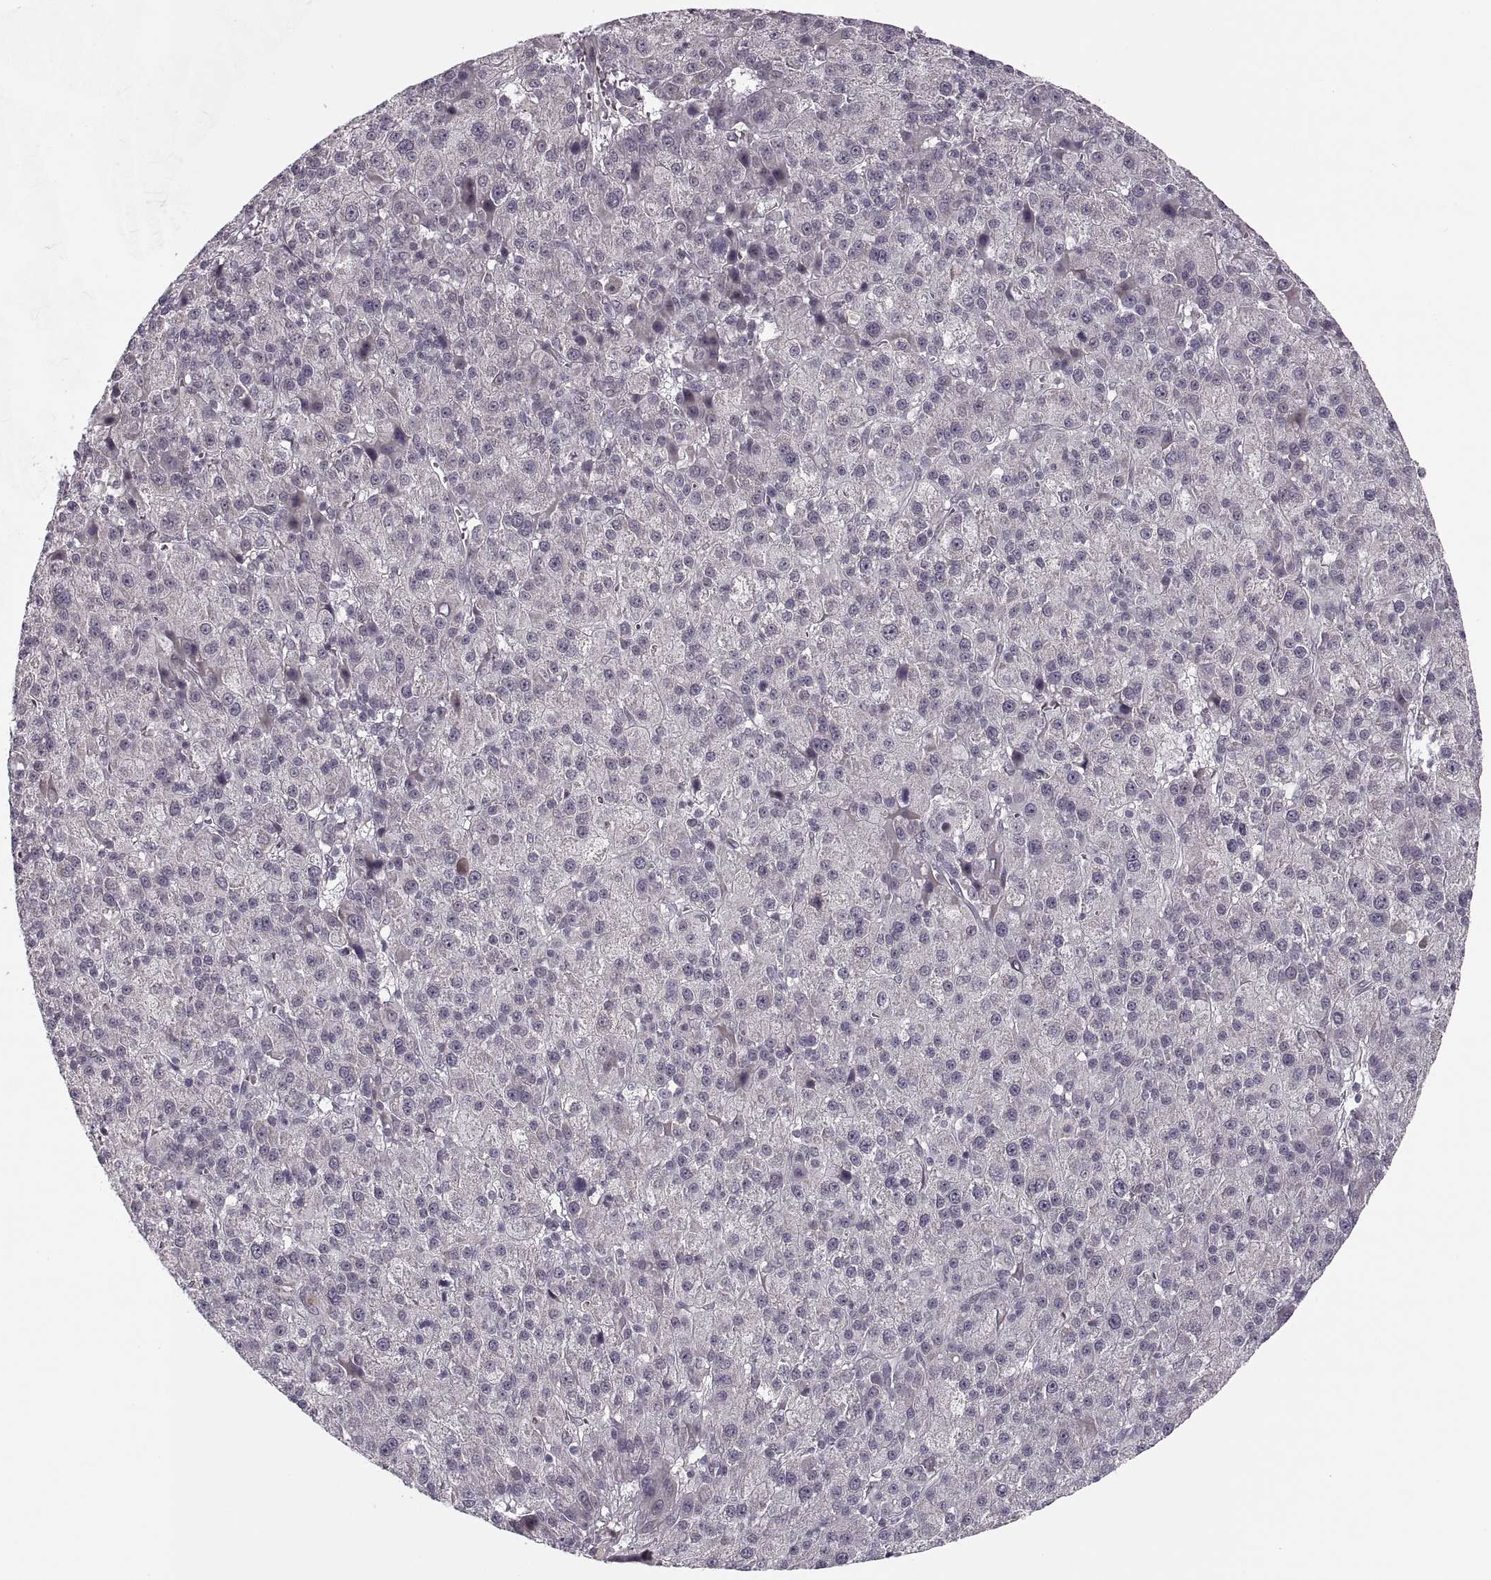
{"staining": {"intensity": "negative", "quantity": "none", "location": "none"}, "tissue": "liver cancer", "cell_type": "Tumor cells", "image_type": "cancer", "snomed": [{"axis": "morphology", "description": "Carcinoma, Hepatocellular, NOS"}, {"axis": "topography", "description": "Liver"}], "caption": "Human liver hepatocellular carcinoma stained for a protein using immunohistochemistry (IHC) exhibits no positivity in tumor cells.", "gene": "ASIC3", "patient": {"sex": "female", "age": 60}}